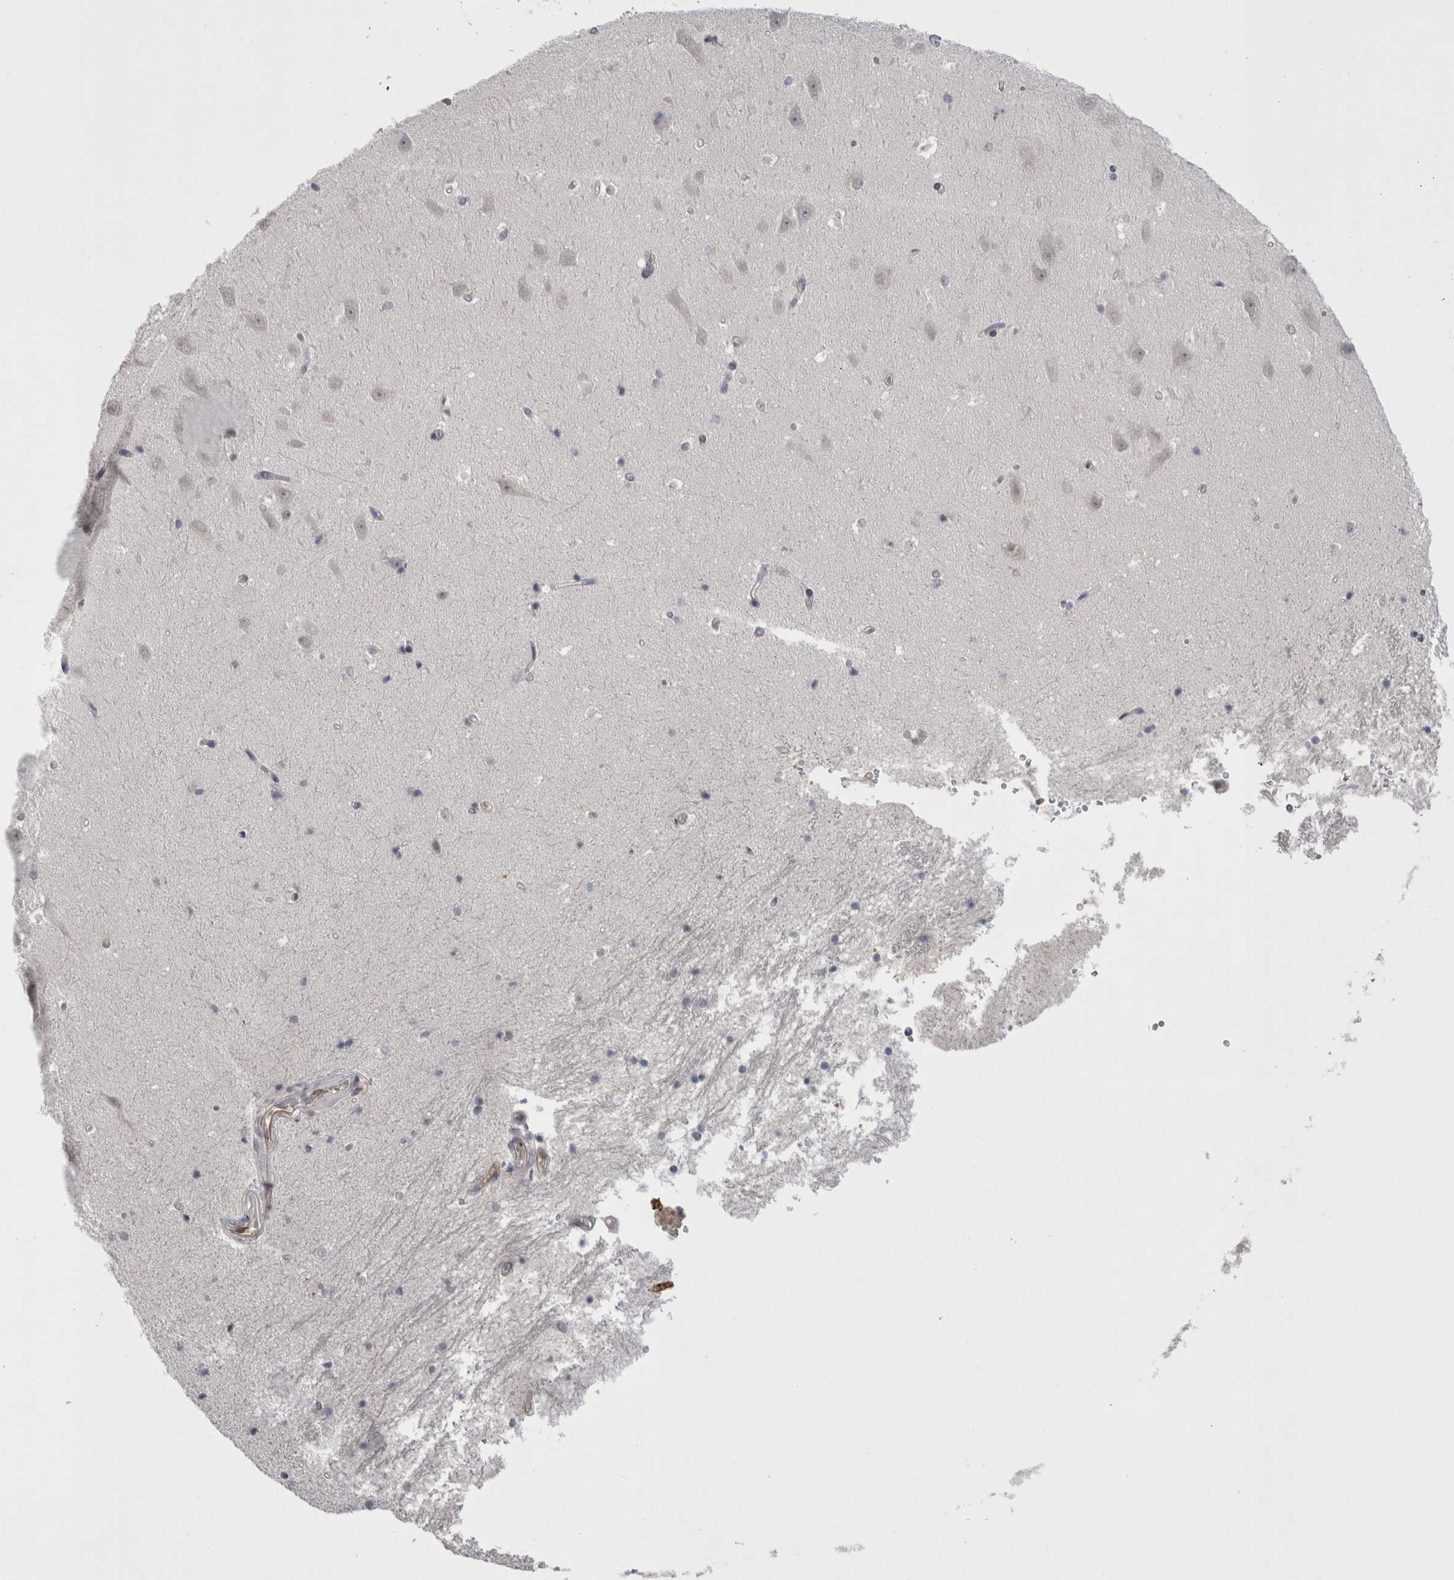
{"staining": {"intensity": "negative", "quantity": "none", "location": "none"}, "tissue": "hippocampus", "cell_type": "Glial cells", "image_type": "normal", "snomed": [{"axis": "morphology", "description": "Normal tissue, NOS"}, {"axis": "topography", "description": "Hippocampus"}], "caption": "High power microscopy histopathology image of an immunohistochemistry micrograph of normal hippocampus, revealing no significant positivity in glial cells.", "gene": "CHIC1", "patient": {"sex": "male", "age": 45}}